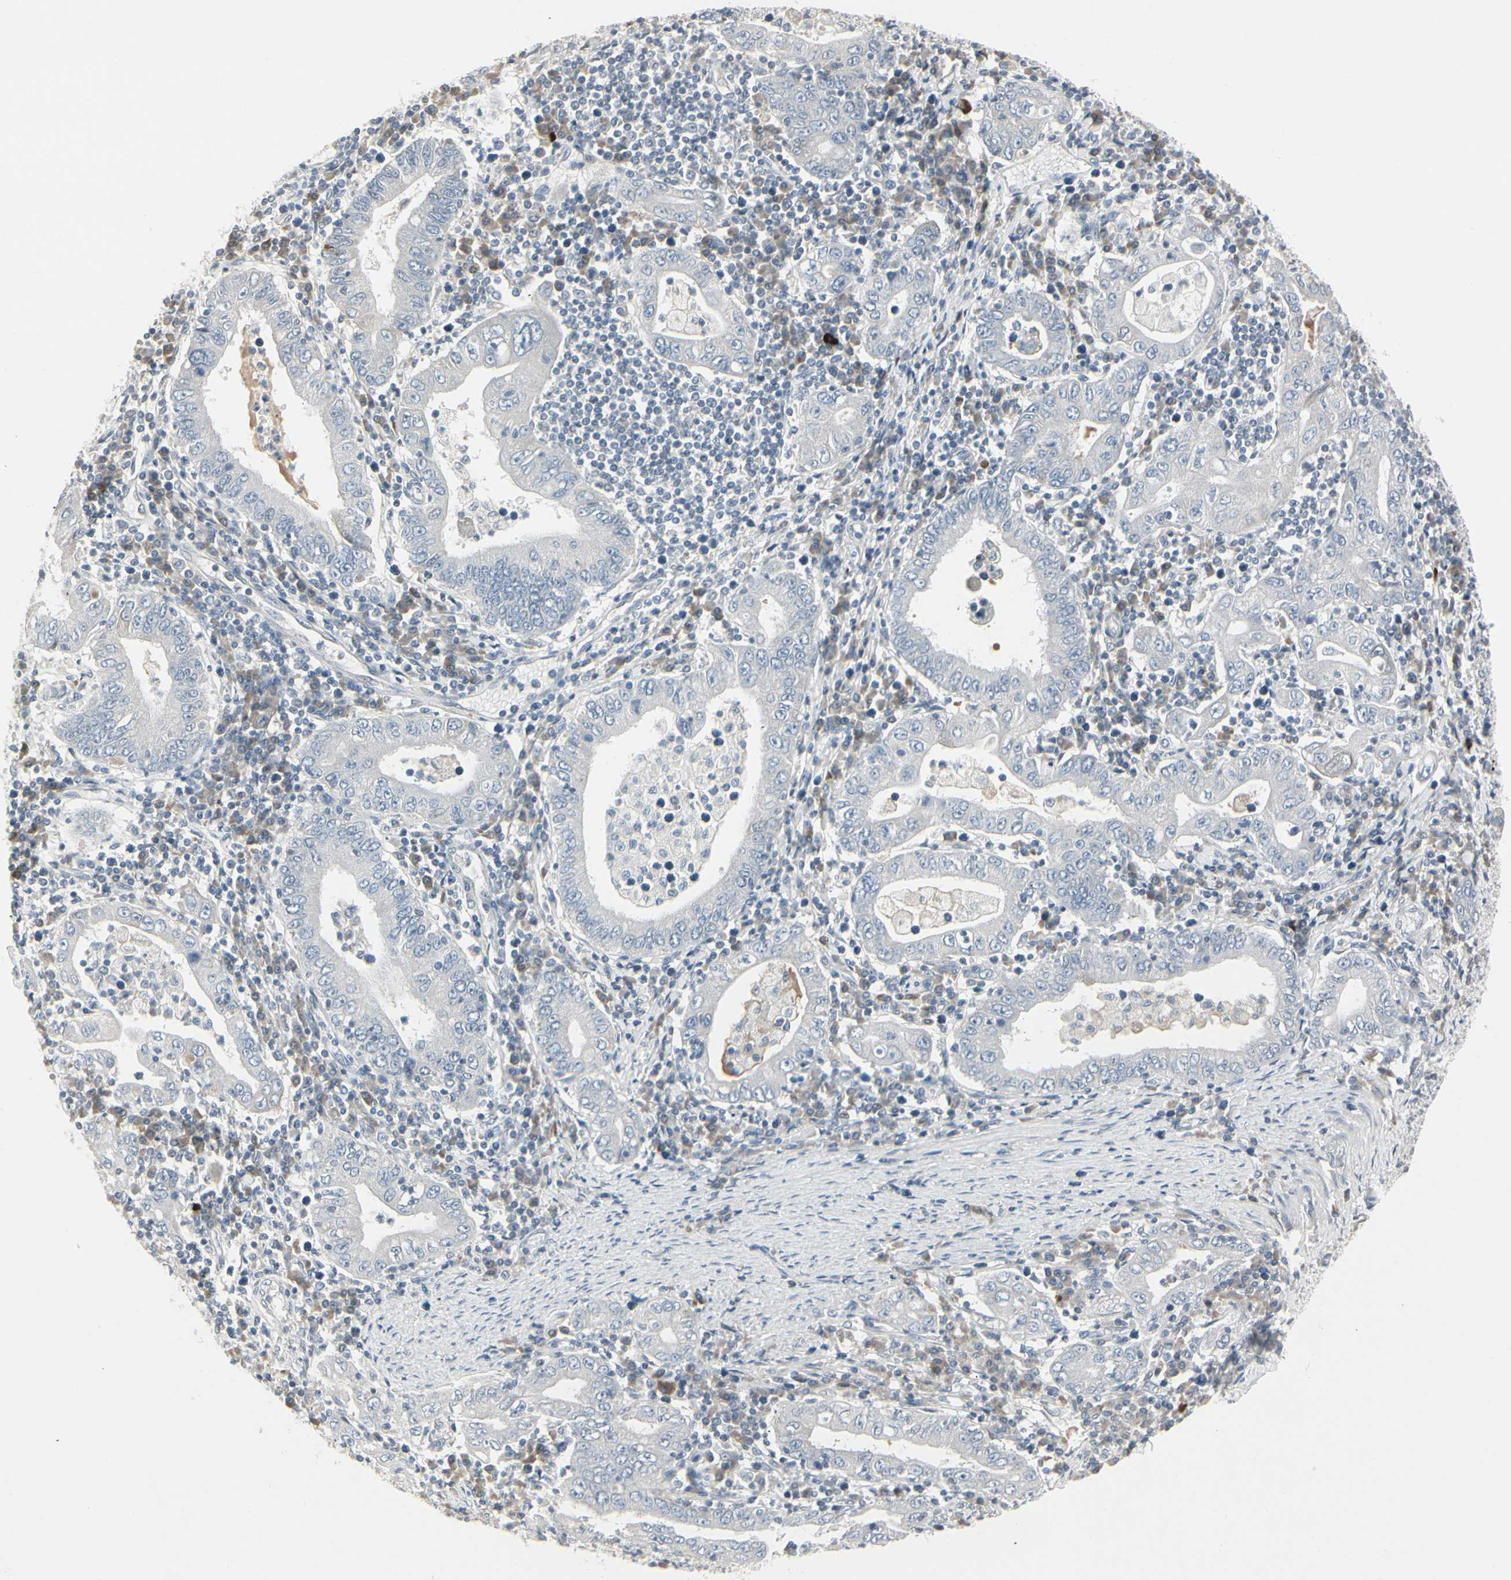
{"staining": {"intensity": "negative", "quantity": "none", "location": "none"}, "tissue": "stomach cancer", "cell_type": "Tumor cells", "image_type": "cancer", "snomed": [{"axis": "morphology", "description": "Normal tissue, NOS"}, {"axis": "morphology", "description": "Adenocarcinoma, NOS"}, {"axis": "topography", "description": "Esophagus"}, {"axis": "topography", "description": "Stomach, upper"}, {"axis": "topography", "description": "Peripheral nerve tissue"}], "caption": "An immunohistochemistry (IHC) image of stomach adenocarcinoma is shown. There is no staining in tumor cells of stomach adenocarcinoma.", "gene": "DMPK", "patient": {"sex": "male", "age": 62}}